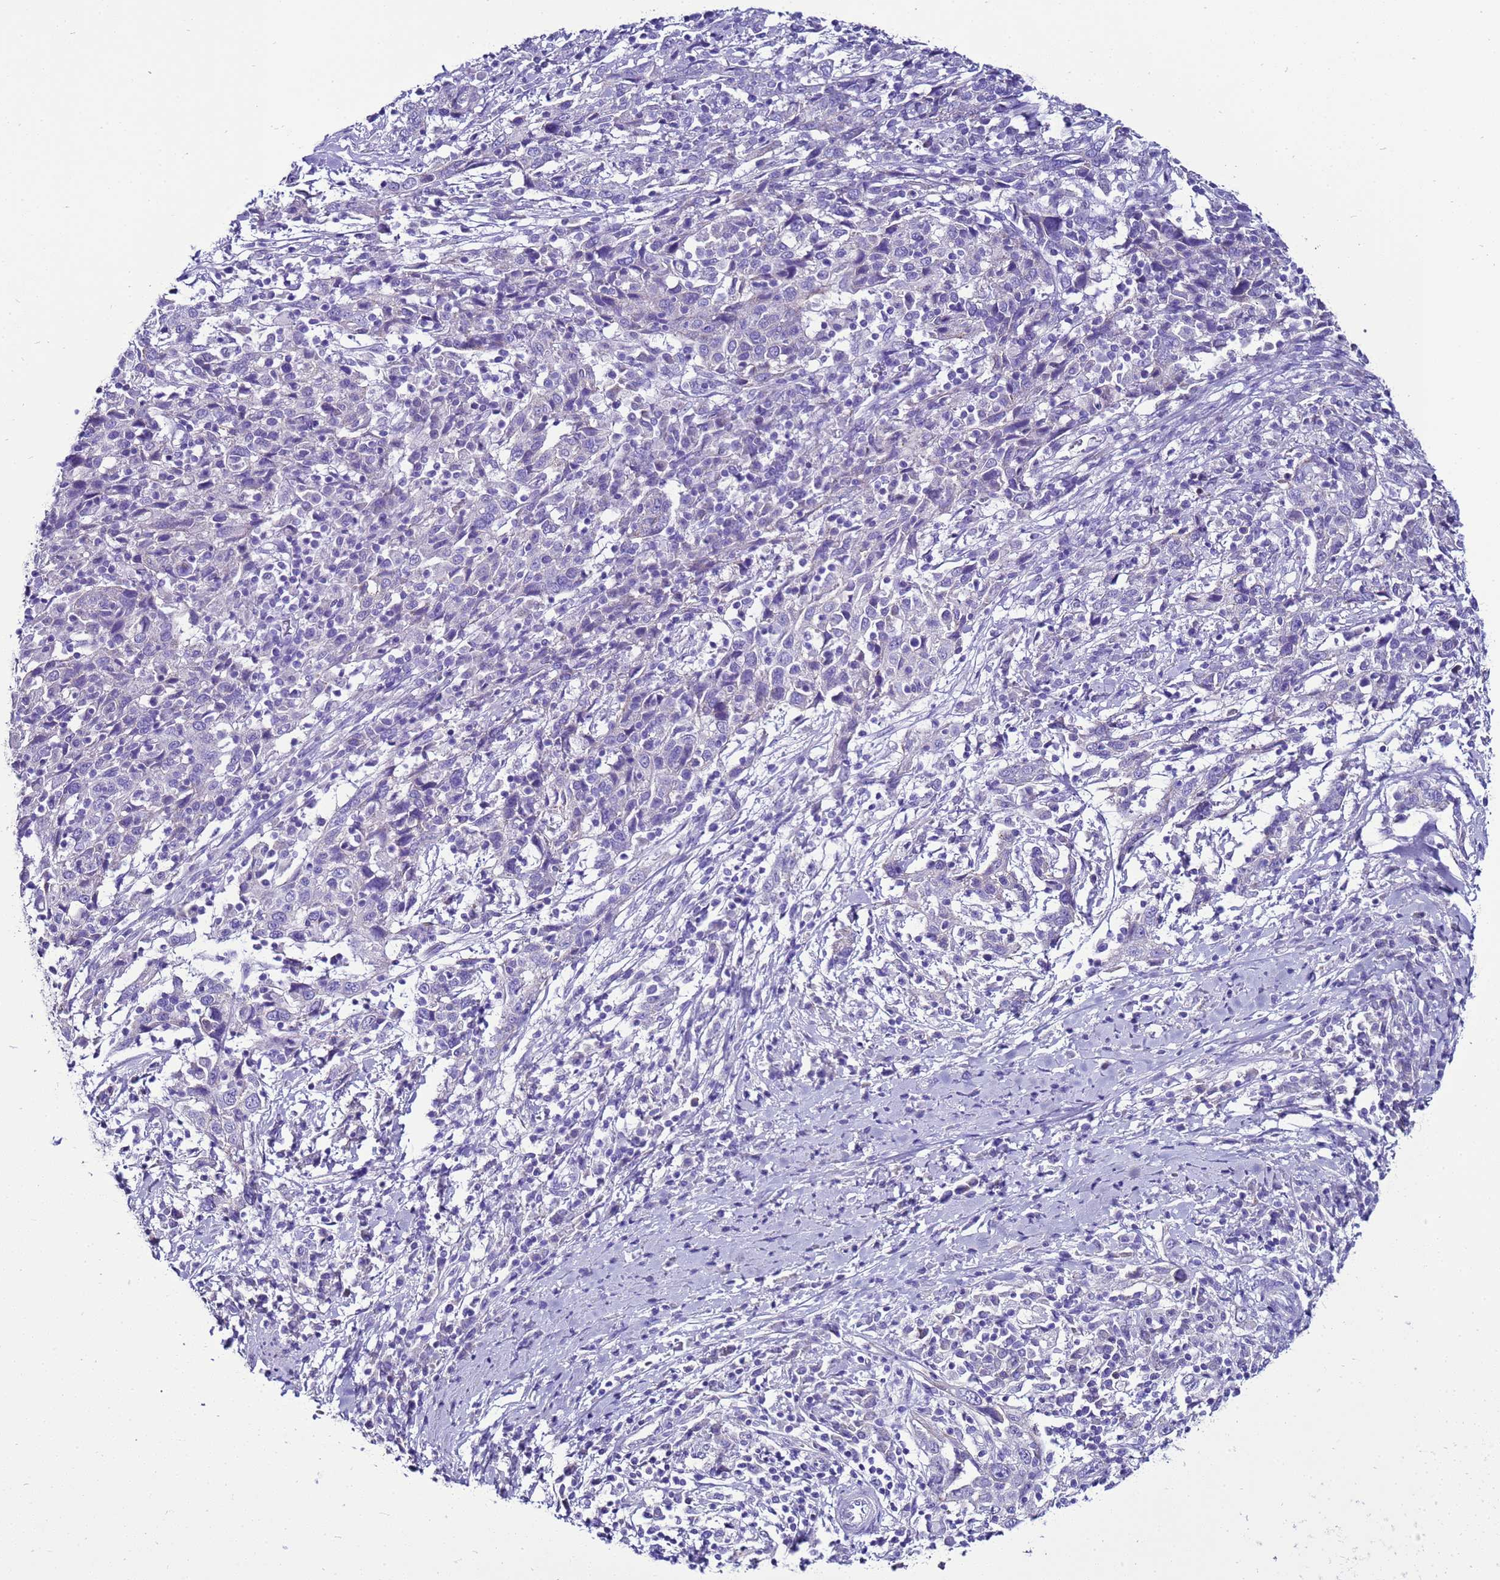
{"staining": {"intensity": "negative", "quantity": "none", "location": "none"}, "tissue": "cervical cancer", "cell_type": "Tumor cells", "image_type": "cancer", "snomed": [{"axis": "morphology", "description": "Squamous cell carcinoma, NOS"}, {"axis": "topography", "description": "Cervix"}], "caption": "This is an immunohistochemistry (IHC) histopathology image of cervical cancer (squamous cell carcinoma). There is no positivity in tumor cells.", "gene": "BEST2", "patient": {"sex": "female", "age": 46}}